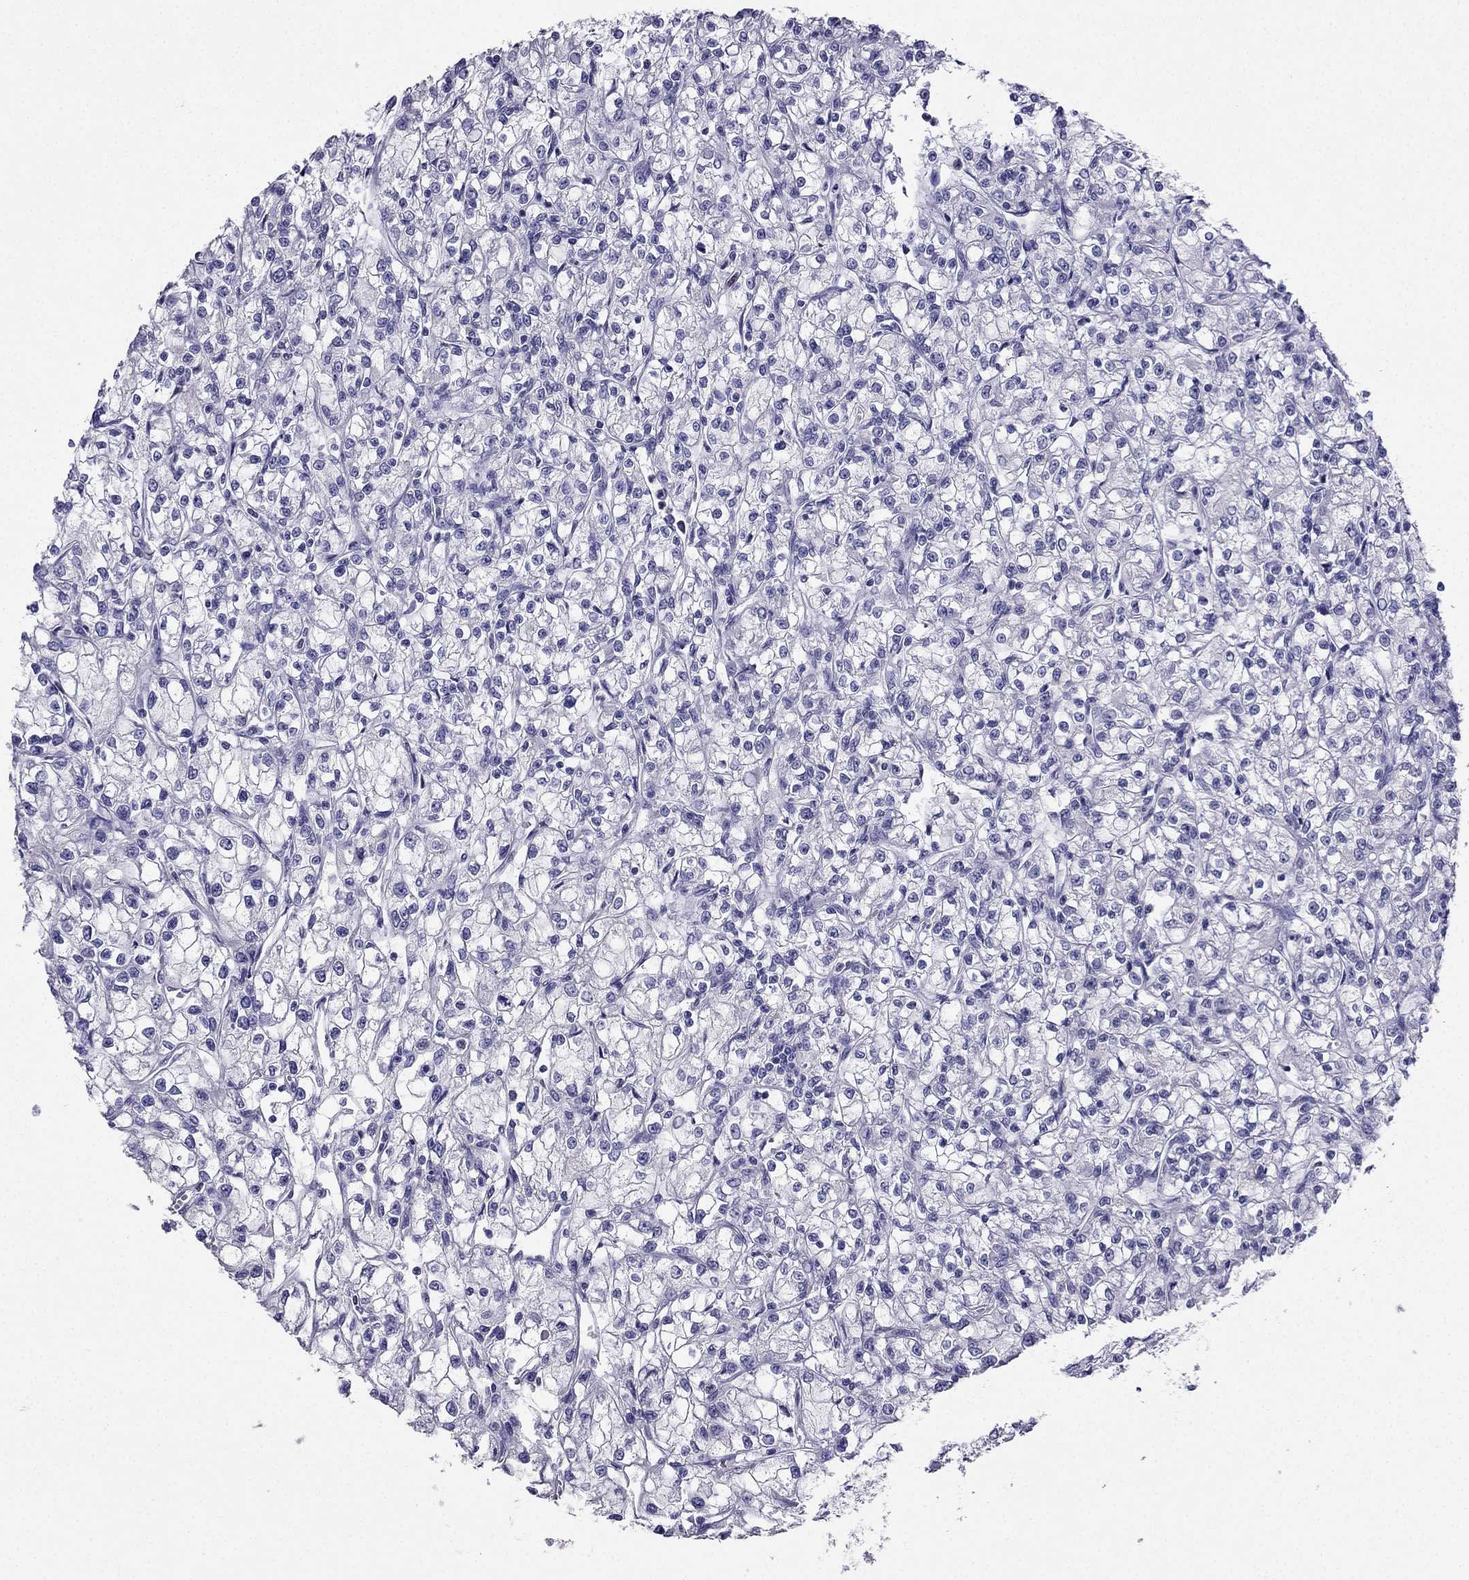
{"staining": {"intensity": "negative", "quantity": "none", "location": "none"}, "tissue": "renal cancer", "cell_type": "Tumor cells", "image_type": "cancer", "snomed": [{"axis": "morphology", "description": "Adenocarcinoma, NOS"}, {"axis": "topography", "description": "Kidney"}], "caption": "Tumor cells show no significant protein positivity in renal adenocarcinoma. (DAB IHC visualized using brightfield microscopy, high magnification).", "gene": "ARID3A", "patient": {"sex": "female", "age": 59}}